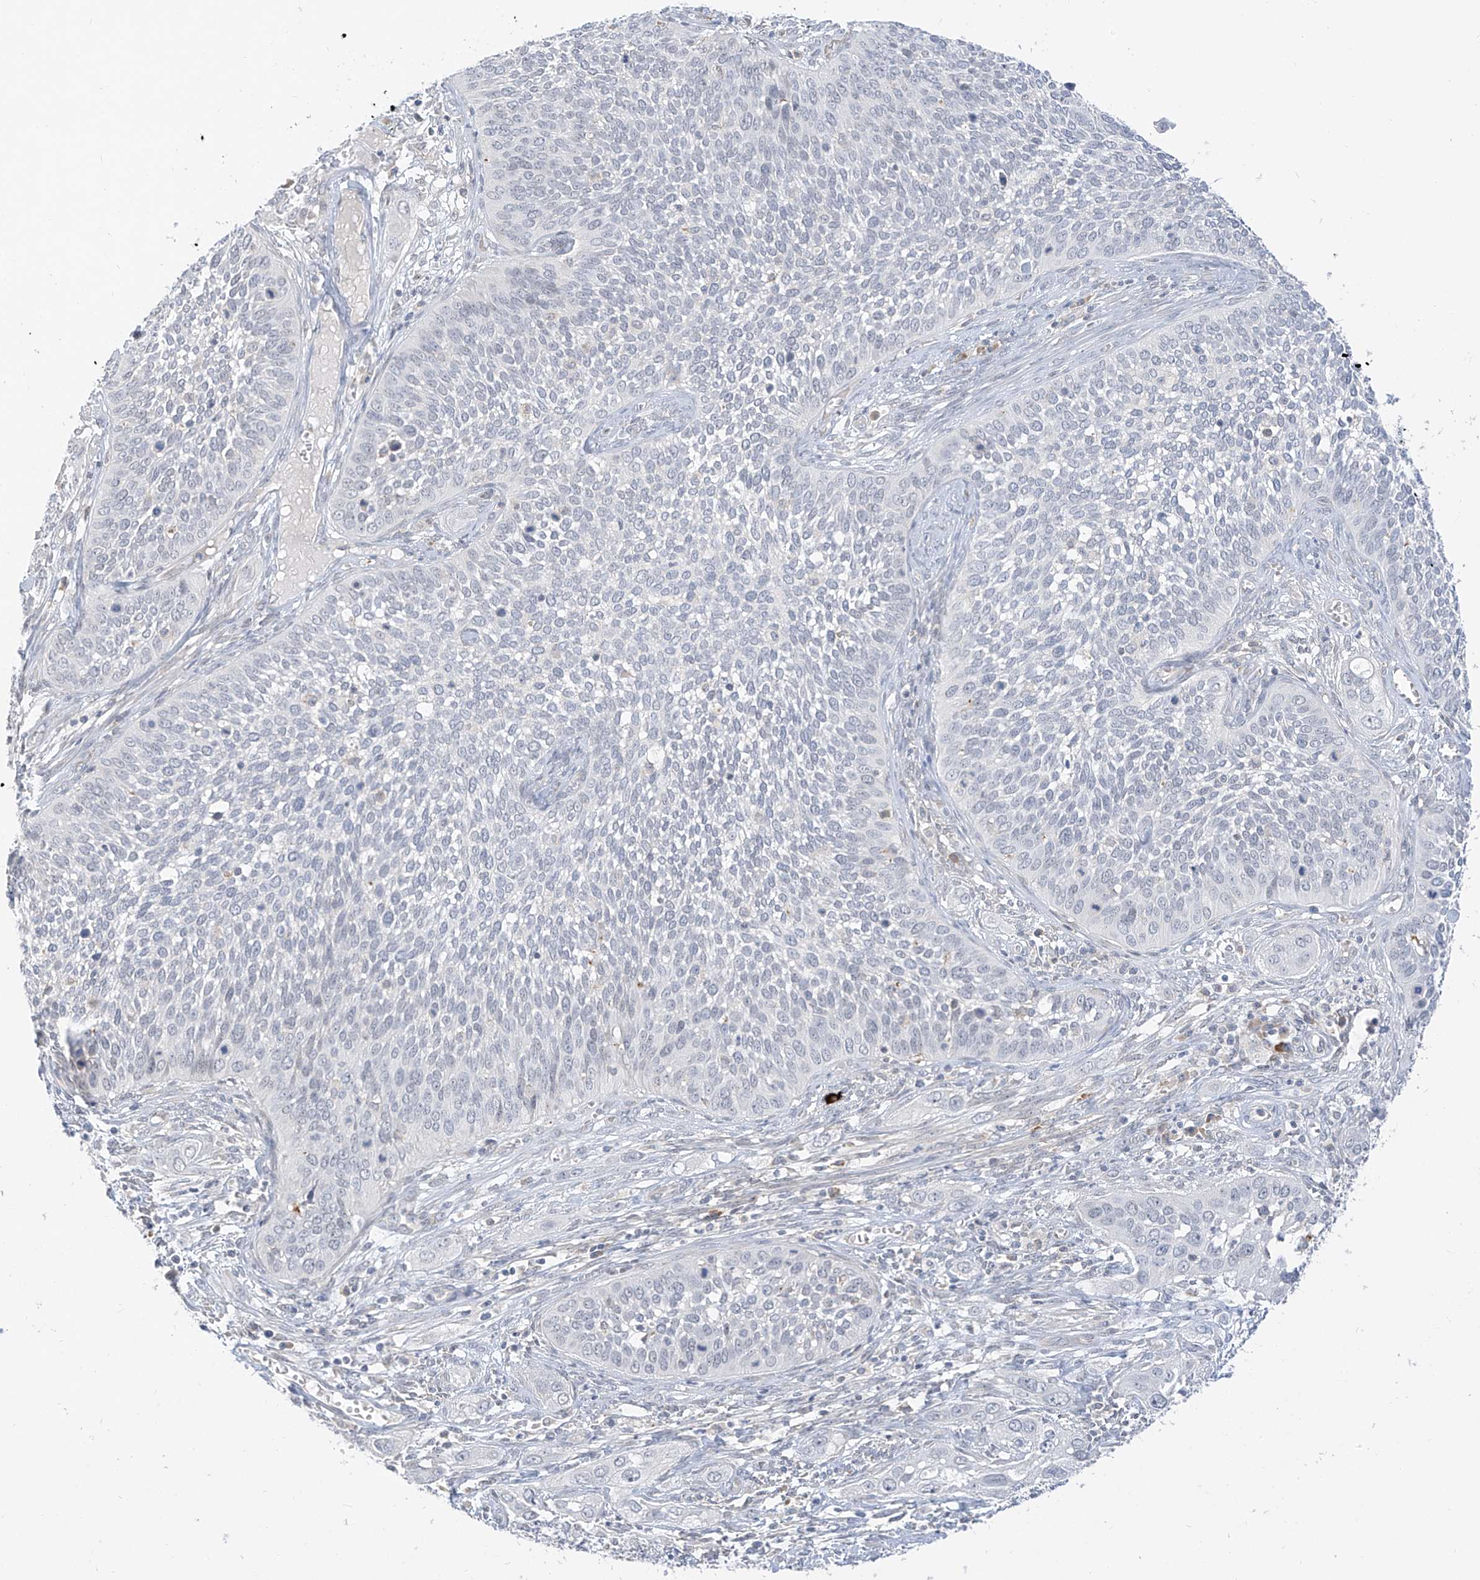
{"staining": {"intensity": "negative", "quantity": "none", "location": "none"}, "tissue": "cervical cancer", "cell_type": "Tumor cells", "image_type": "cancer", "snomed": [{"axis": "morphology", "description": "Squamous cell carcinoma, NOS"}, {"axis": "topography", "description": "Cervix"}], "caption": "A high-resolution photomicrograph shows immunohistochemistry (IHC) staining of cervical cancer, which exhibits no significant expression in tumor cells.", "gene": "C2orf42", "patient": {"sex": "female", "age": 34}}